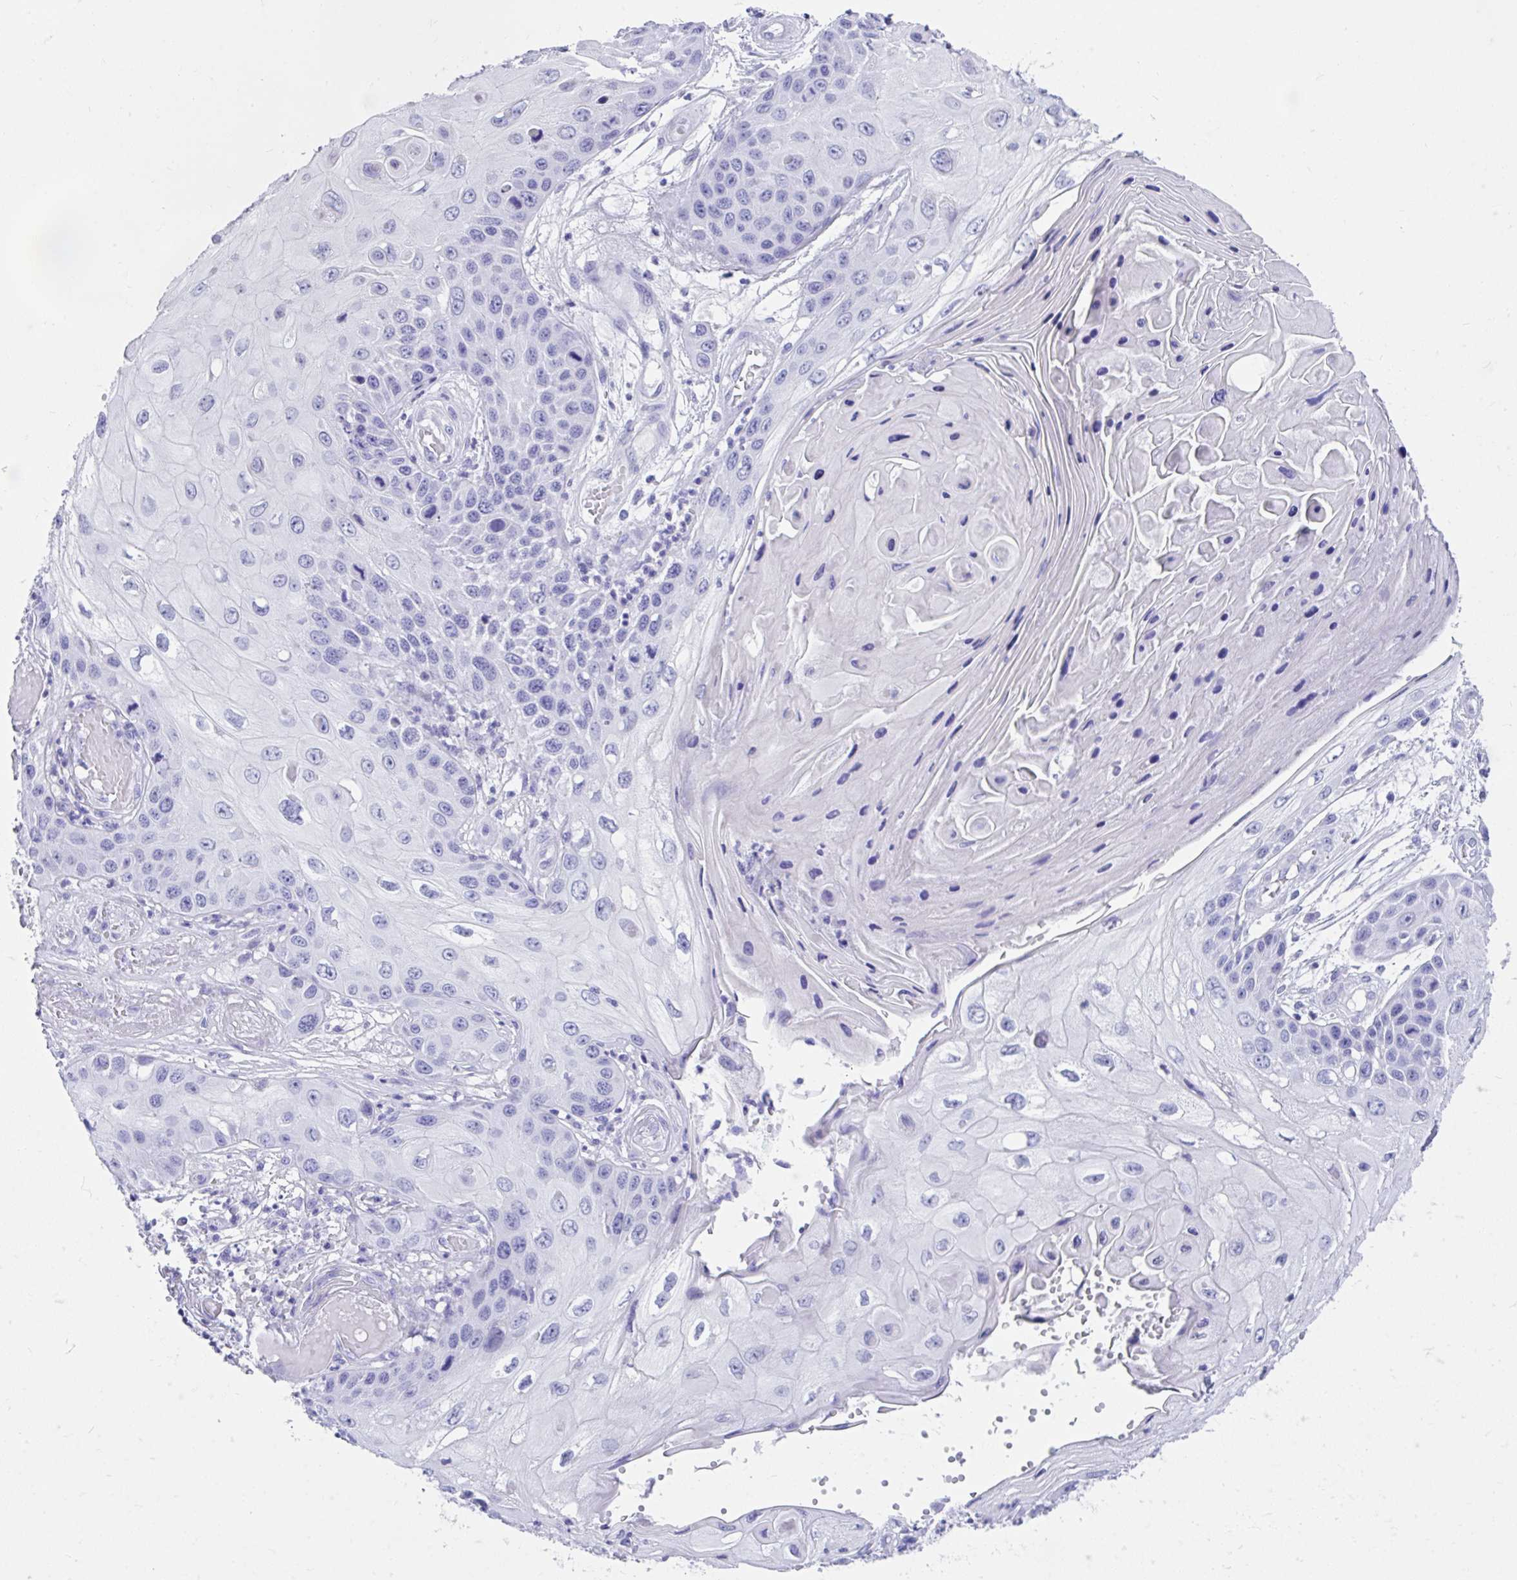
{"staining": {"intensity": "negative", "quantity": "none", "location": "none"}, "tissue": "skin cancer", "cell_type": "Tumor cells", "image_type": "cancer", "snomed": [{"axis": "morphology", "description": "Squamous cell carcinoma, NOS"}, {"axis": "topography", "description": "Skin"}, {"axis": "topography", "description": "Vulva"}], "caption": "Skin cancer stained for a protein using IHC displays no staining tumor cells.", "gene": "FAM107A", "patient": {"sex": "female", "age": 44}}